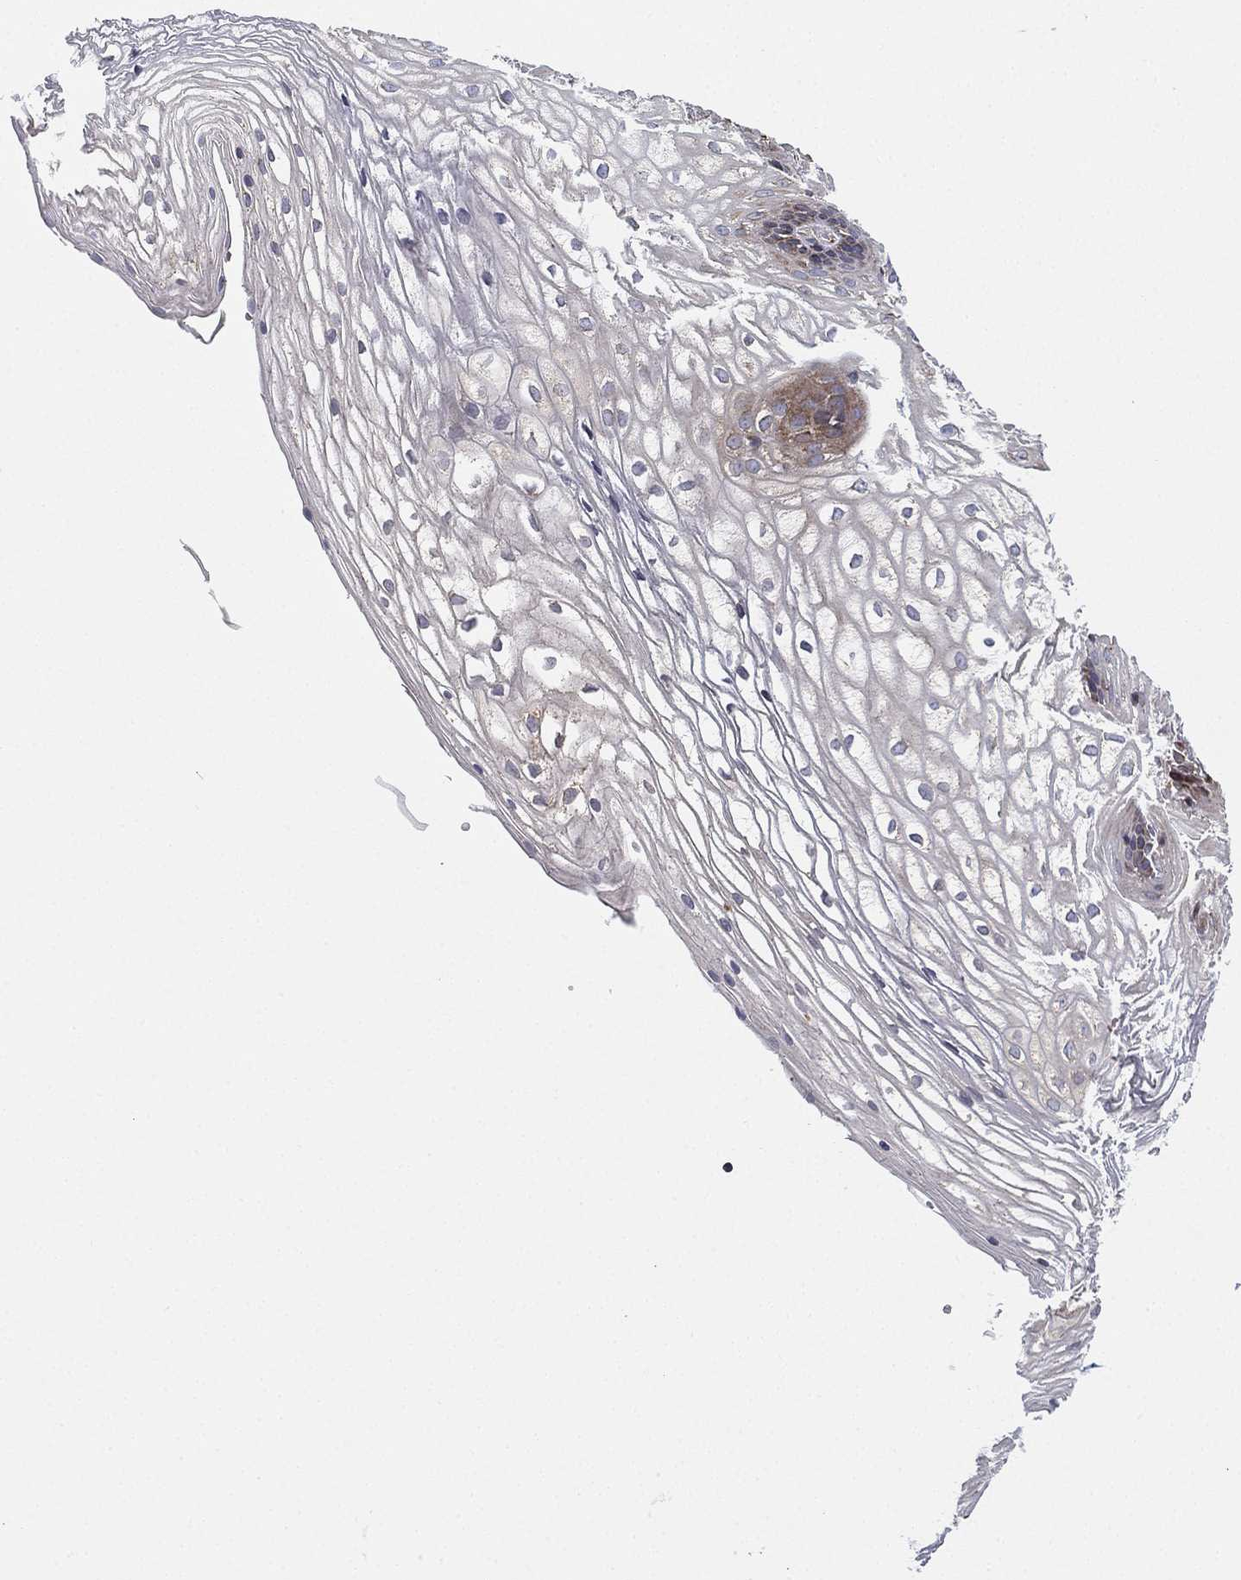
{"staining": {"intensity": "weak", "quantity": "25%-75%", "location": "cytoplasmic/membranous"}, "tissue": "vagina", "cell_type": "Squamous epithelial cells", "image_type": "normal", "snomed": [{"axis": "morphology", "description": "Normal tissue, NOS"}, {"axis": "topography", "description": "Vagina"}], "caption": "Squamous epithelial cells demonstrate low levels of weak cytoplasmic/membranous staining in approximately 25%-75% of cells in benign human vagina. (IHC, brightfield microscopy, high magnification).", "gene": "CYB5B", "patient": {"sex": "female", "age": 34}}